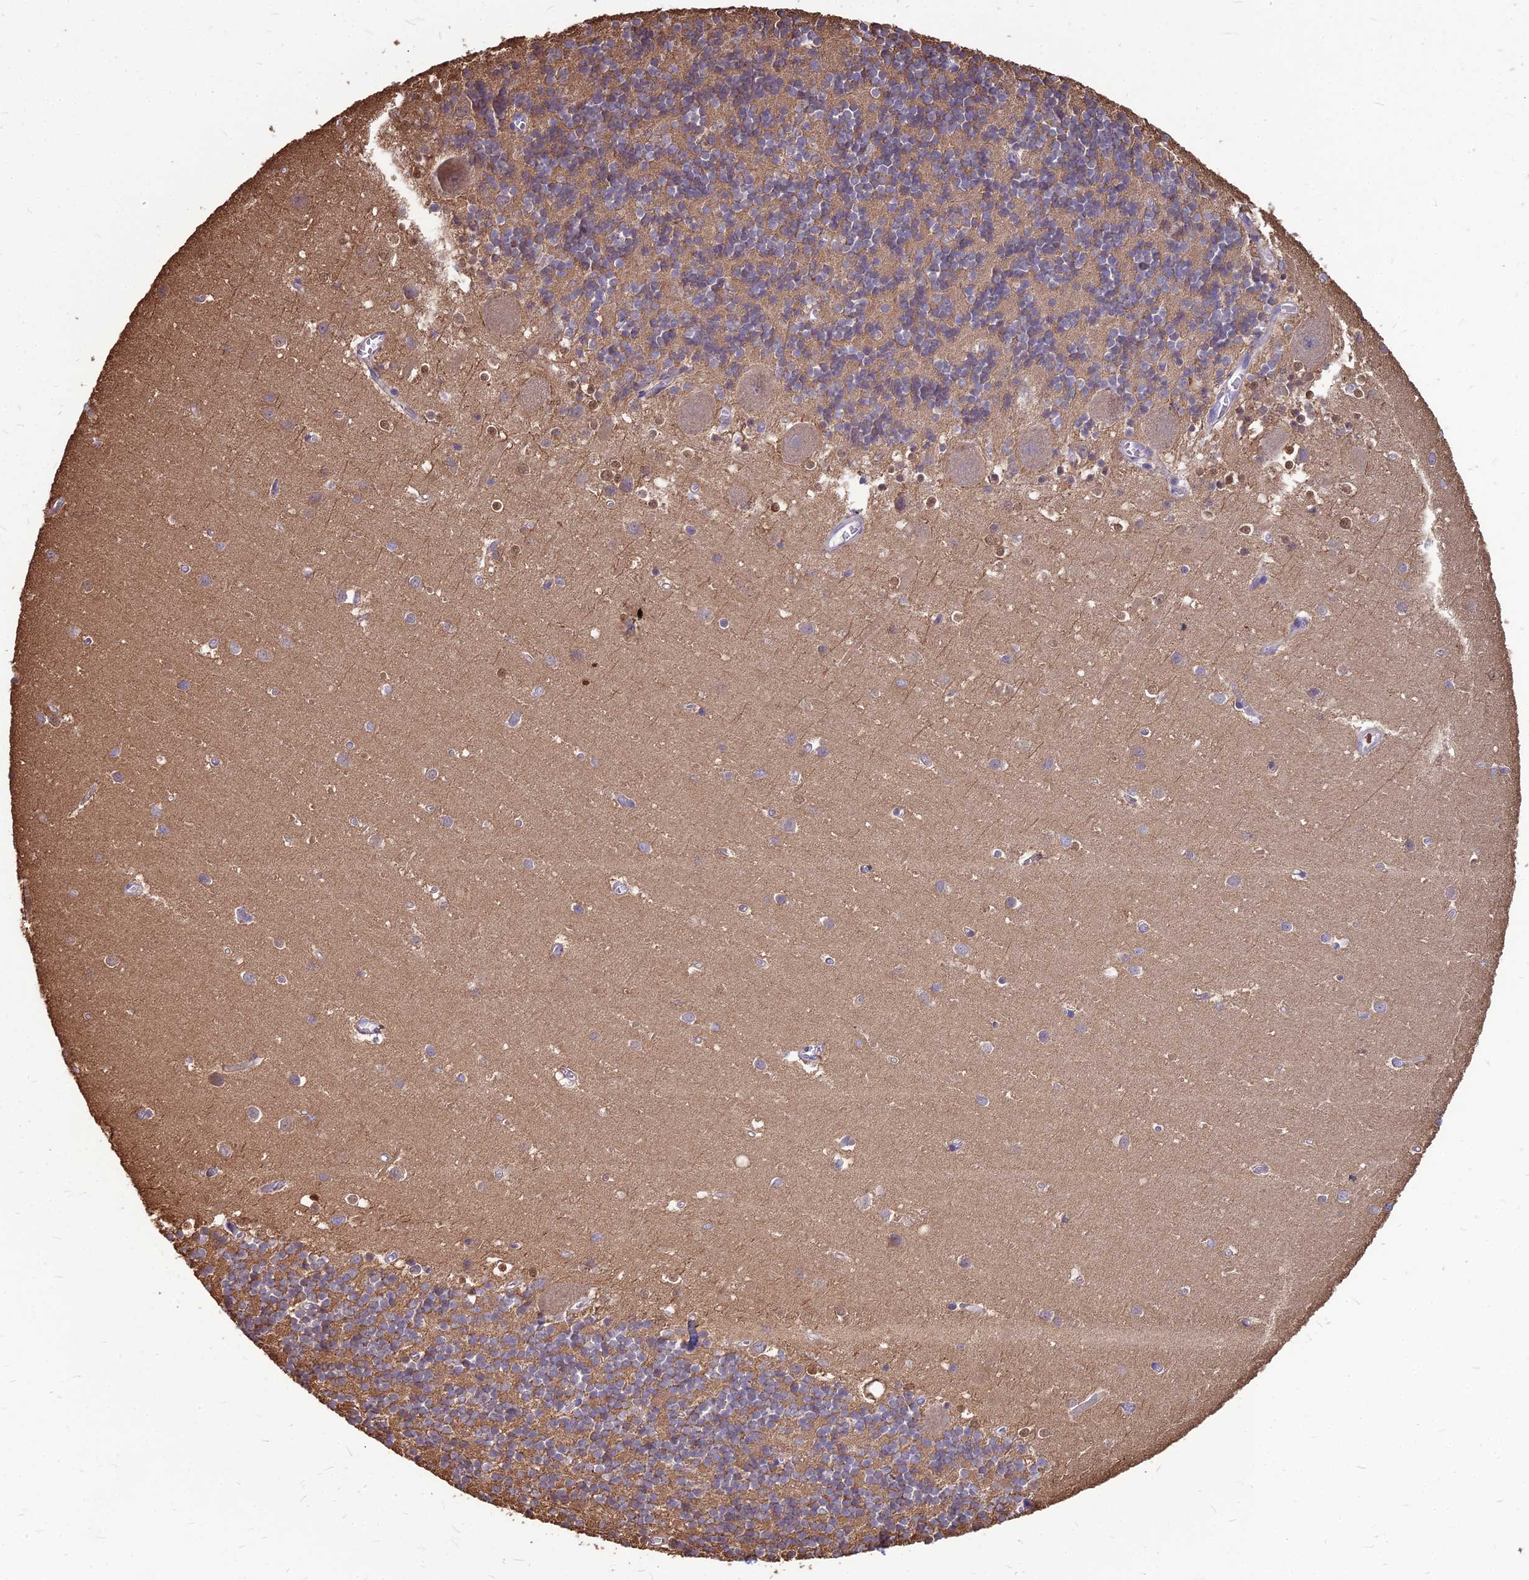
{"staining": {"intensity": "moderate", "quantity": "25%-75%", "location": "cytoplasmic/membranous"}, "tissue": "cerebellum", "cell_type": "Cells in granular layer", "image_type": "normal", "snomed": [{"axis": "morphology", "description": "Normal tissue, NOS"}, {"axis": "topography", "description": "Cerebellum"}], "caption": "Normal cerebellum was stained to show a protein in brown. There is medium levels of moderate cytoplasmic/membranous expression in about 25%-75% of cells in granular layer. (DAB (3,3'-diaminobenzidine) IHC with brightfield microscopy, high magnification).", "gene": "LSM6", "patient": {"sex": "male", "age": 54}}